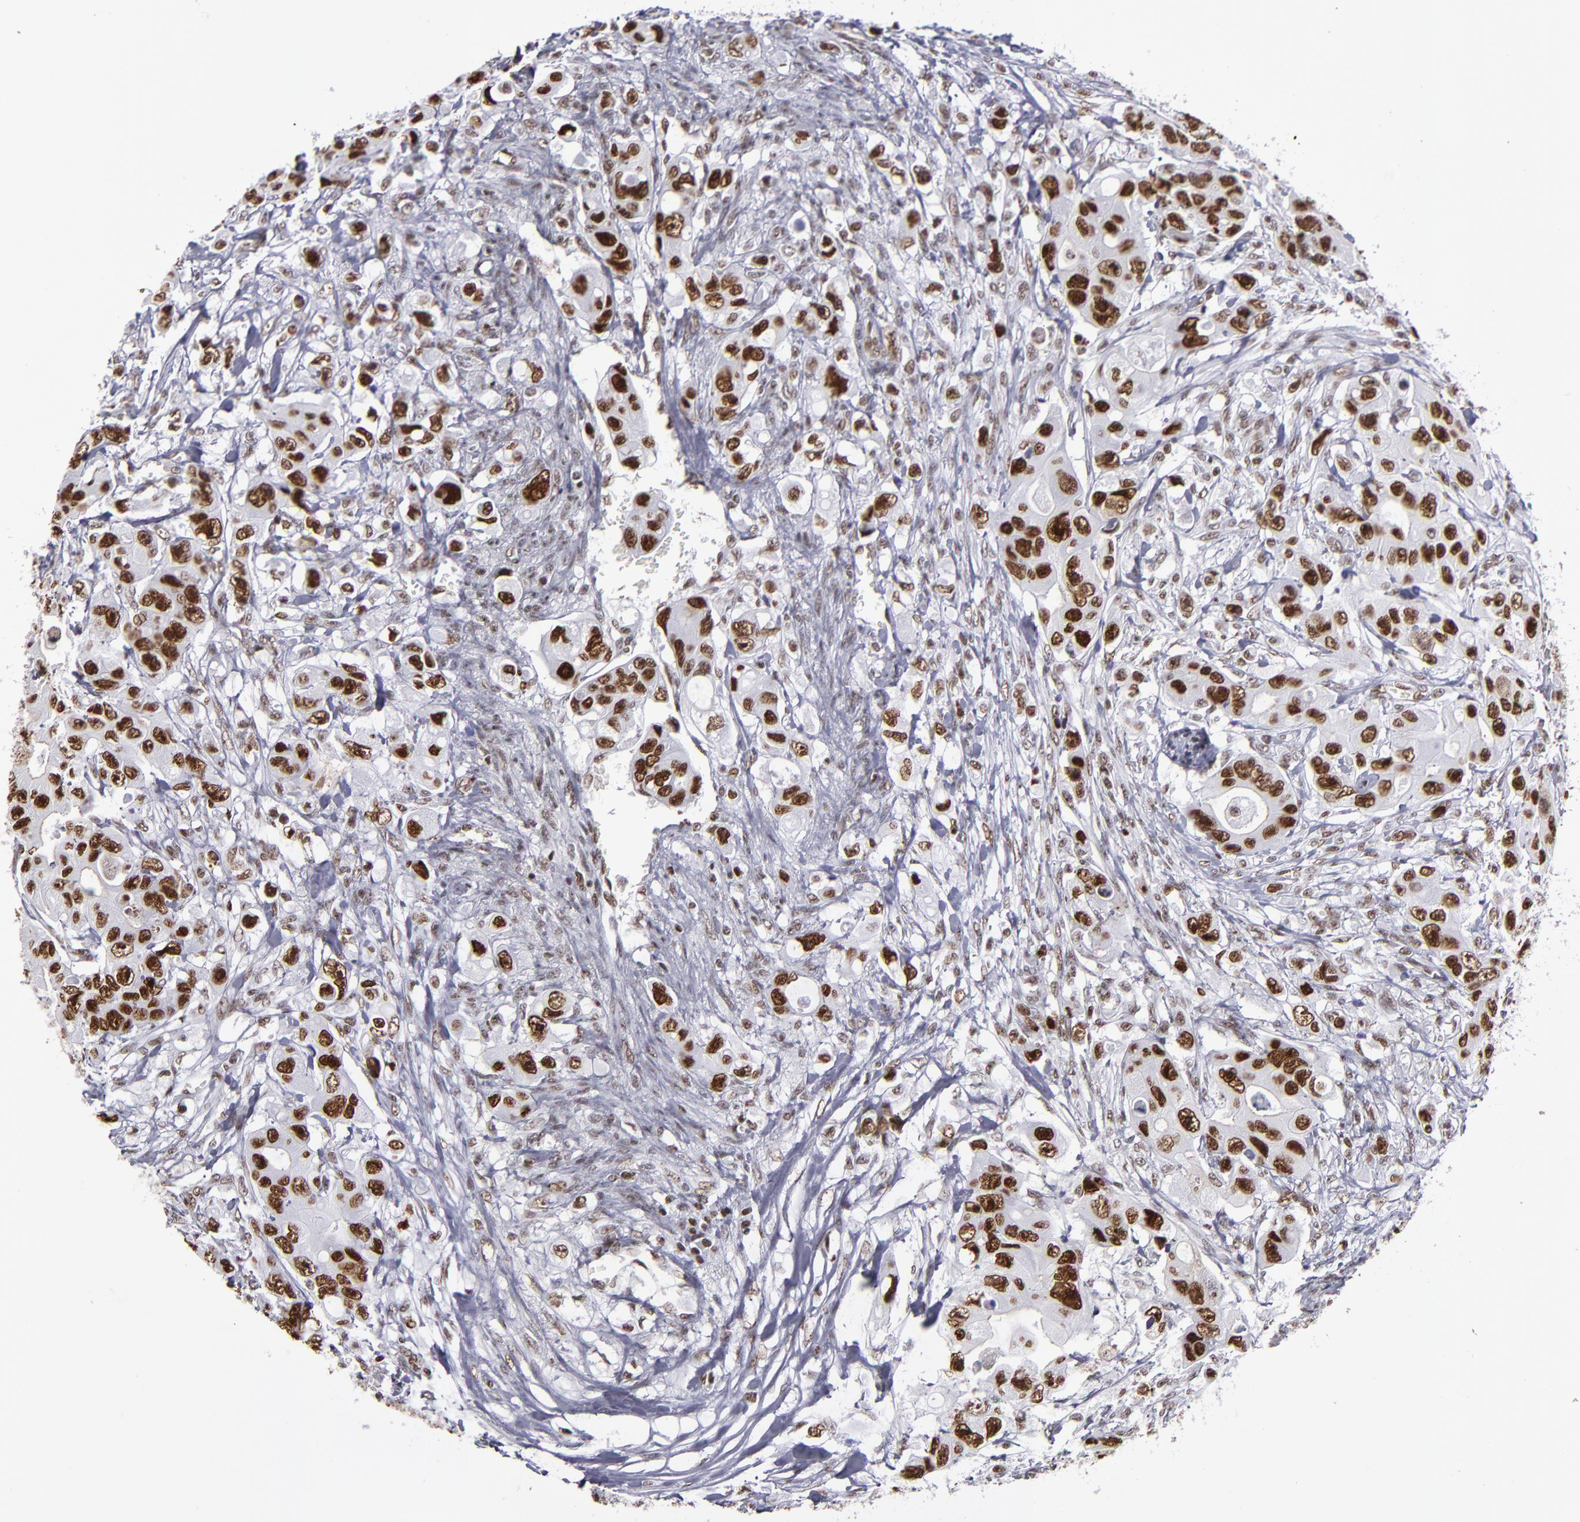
{"staining": {"intensity": "strong", "quantity": ">75%", "location": "nuclear"}, "tissue": "colorectal cancer", "cell_type": "Tumor cells", "image_type": "cancer", "snomed": [{"axis": "morphology", "description": "Adenocarcinoma, NOS"}, {"axis": "topography", "description": "Colon"}], "caption": "Immunohistochemical staining of human colorectal cancer shows high levels of strong nuclear staining in approximately >75% of tumor cells. The protein of interest is shown in brown color, while the nuclei are stained blue.", "gene": "TERF2", "patient": {"sex": "female", "age": 46}}